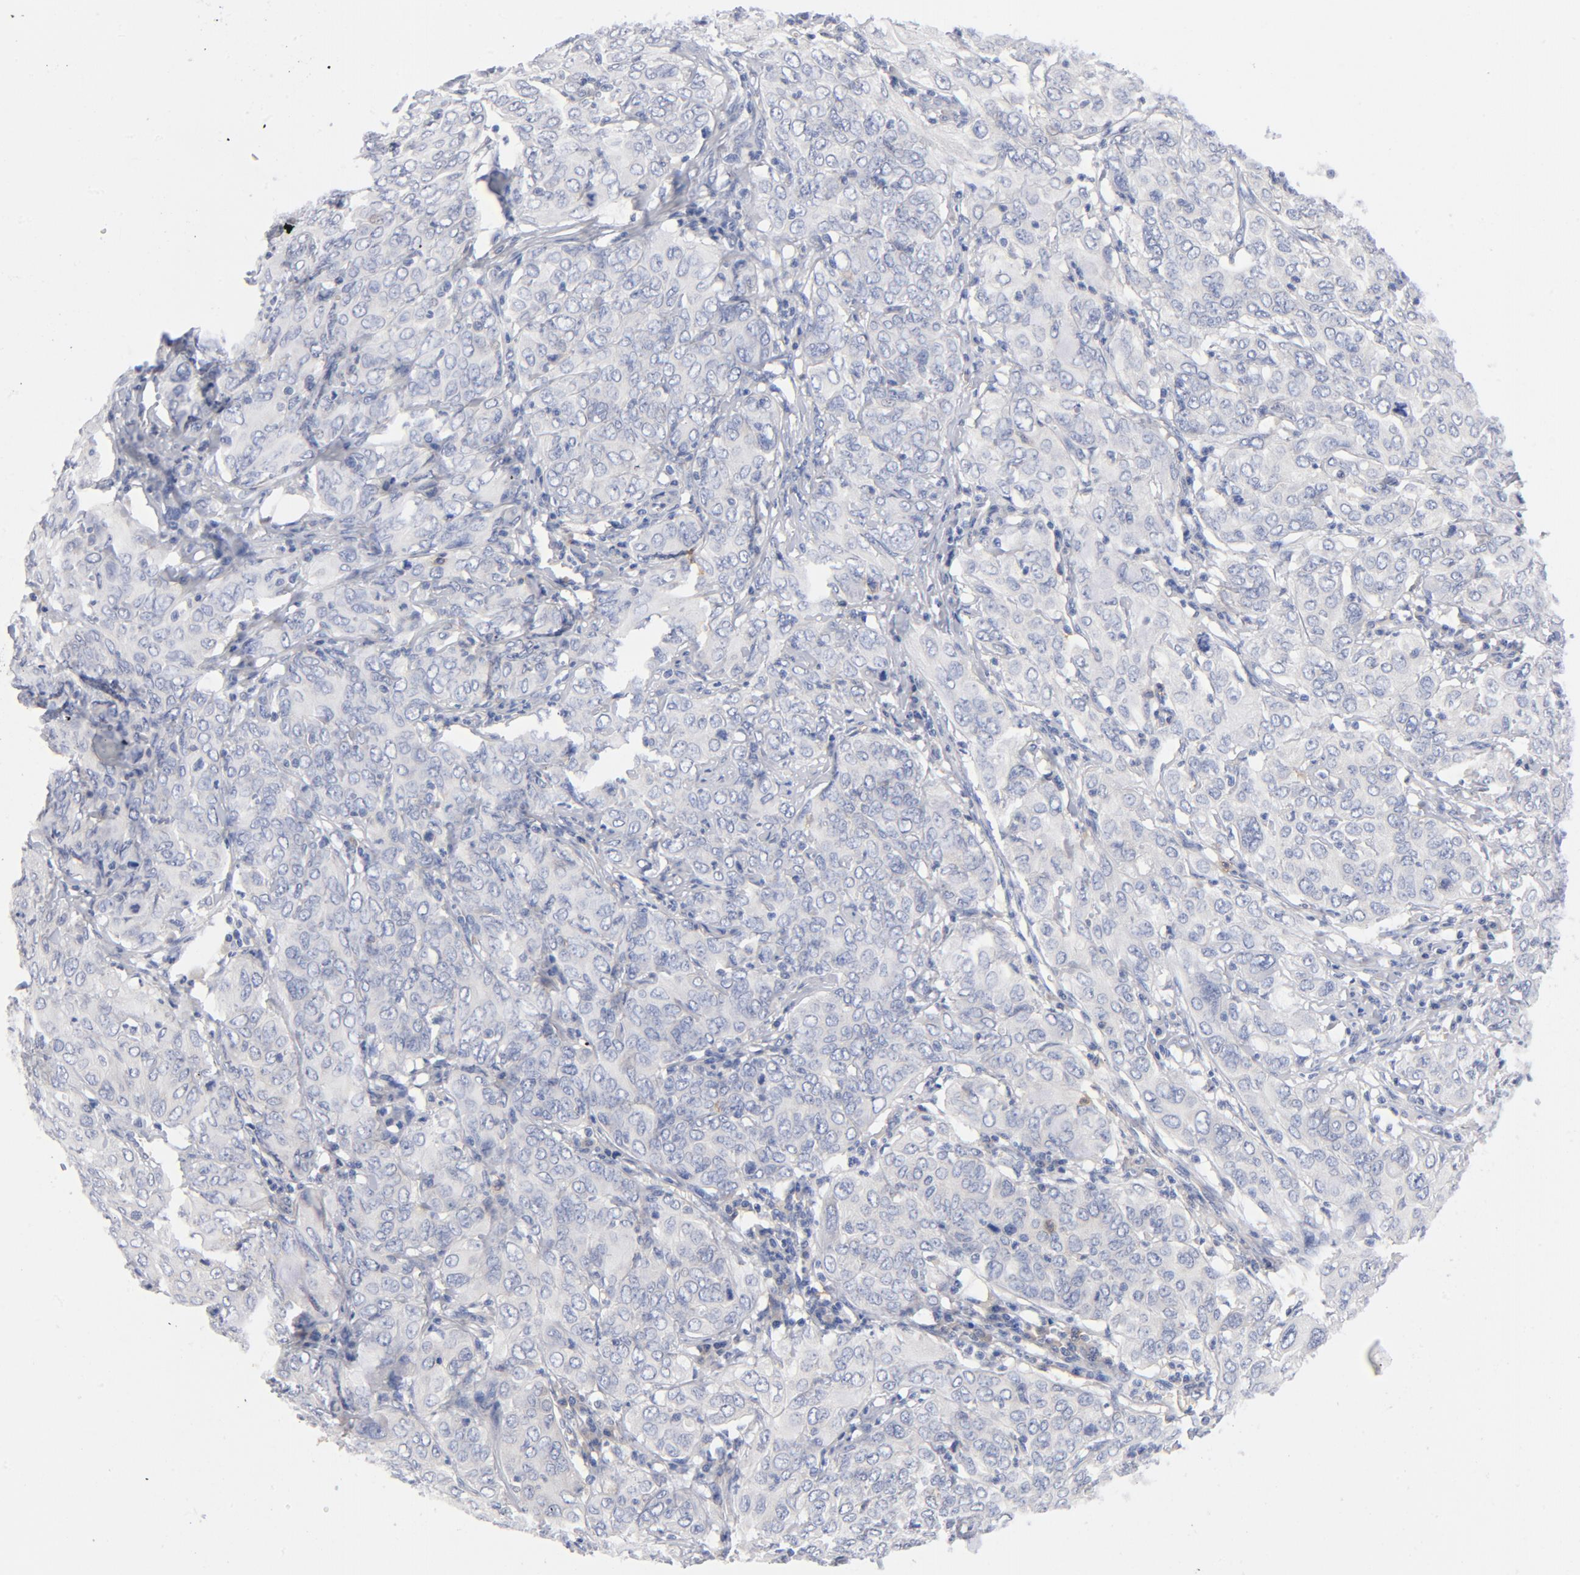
{"staining": {"intensity": "negative", "quantity": "none", "location": "none"}, "tissue": "cervical cancer", "cell_type": "Tumor cells", "image_type": "cancer", "snomed": [{"axis": "morphology", "description": "Squamous cell carcinoma, NOS"}, {"axis": "topography", "description": "Cervix"}], "caption": "This is an immunohistochemistry (IHC) photomicrograph of human squamous cell carcinoma (cervical). There is no staining in tumor cells.", "gene": "CD86", "patient": {"sex": "female", "age": 38}}